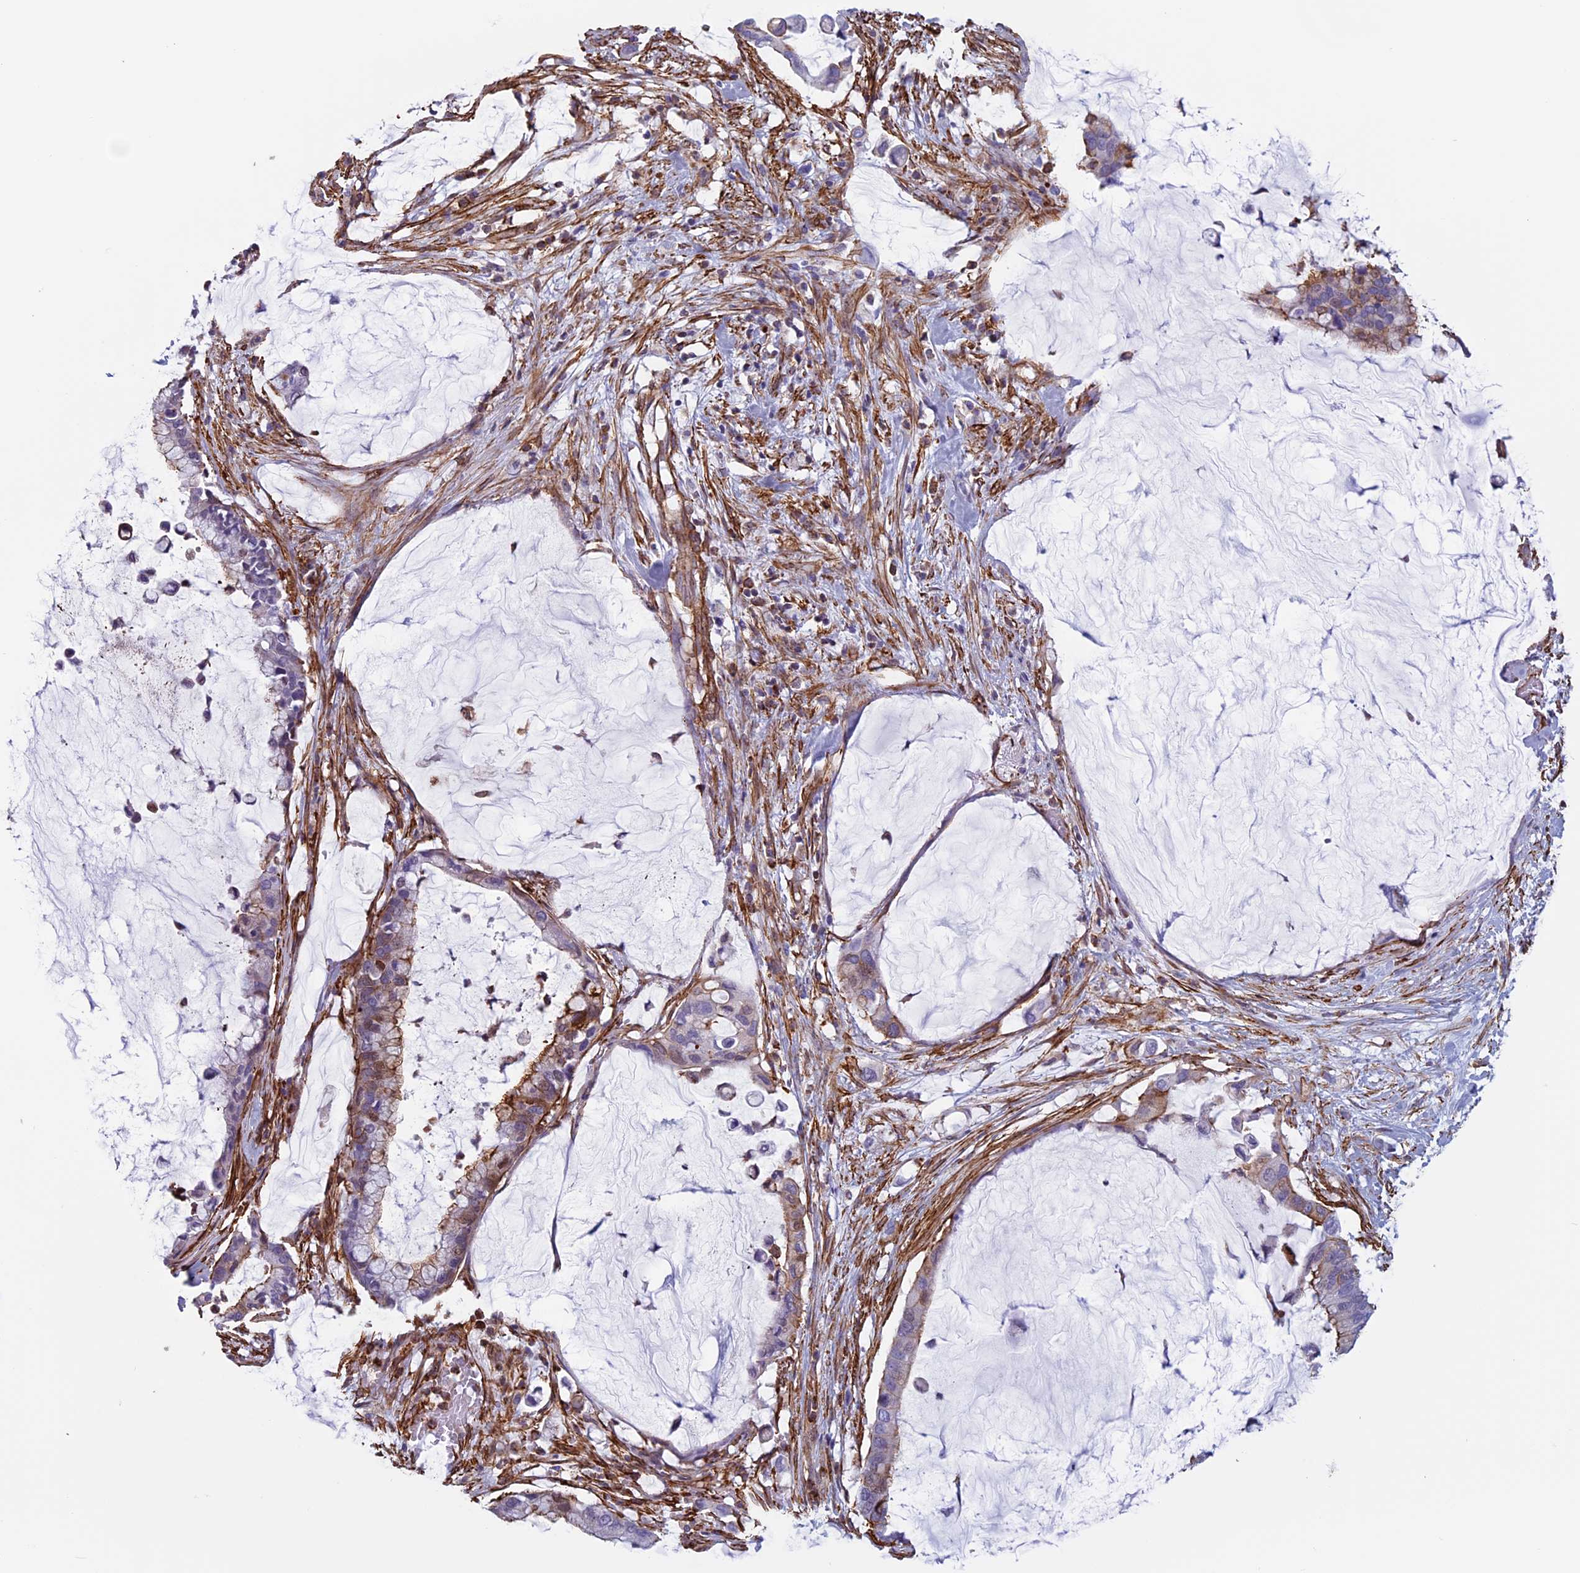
{"staining": {"intensity": "moderate", "quantity": "<25%", "location": "cytoplasmic/membranous"}, "tissue": "pancreatic cancer", "cell_type": "Tumor cells", "image_type": "cancer", "snomed": [{"axis": "morphology", "description": "Adenocarcinoma, NOS"}, {"axis": "topography", "description": "Pancreas"}], "caption": "Immunohistochemistry (IHC) of pancreatic adenocarcinoma displays low levels of moderate cytoplasmic/membranous positivity in approximately <25% of tumor cells. Nuclei are stained in blue.", "gene": "ANGPTL2", "patient": {"sex": "male", "age": 41}}